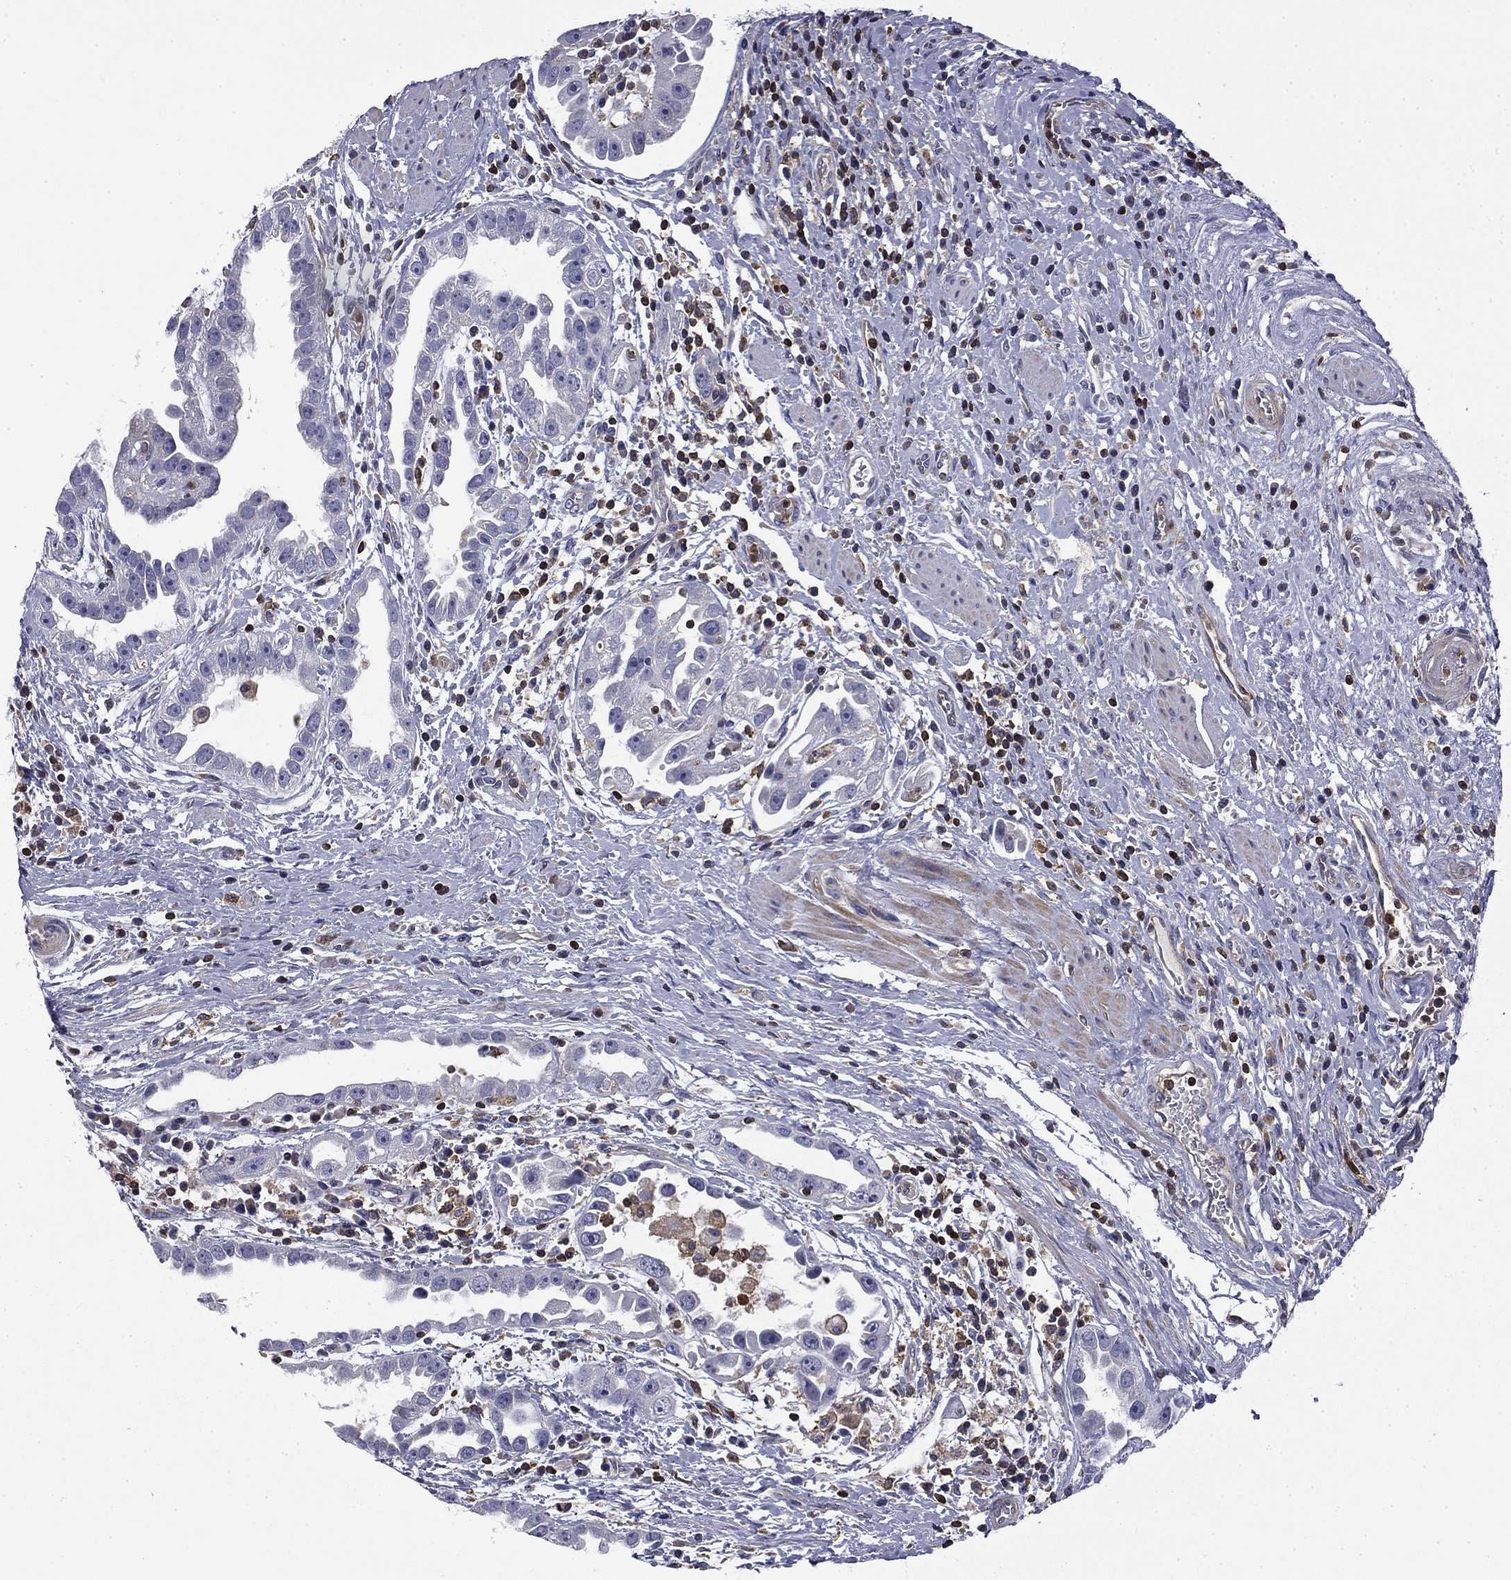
{"staining": {"intensity": "negative", "quantity": "none", "location": "none"}, "tissue": "urothelial cancer", "cell_type": "Tumor cells", "image_type": "cancer", "snomed": [{"axis": "morphology", "description": "Urothelial carcinoma, High grade"}, {"axis": "topography", "description": "Urinary bladder"}], "caption": "A high-resolution histopathology image shows immunohistochemistry staining of urothelial cancer, which displays no significant staining in tumor cells. (DAB (3,3'-diaminobenzidine) immunohistochemistry, high magnification).", "gene": "ARHGAP45", "patient": {"sex": "female", "age": 41}}